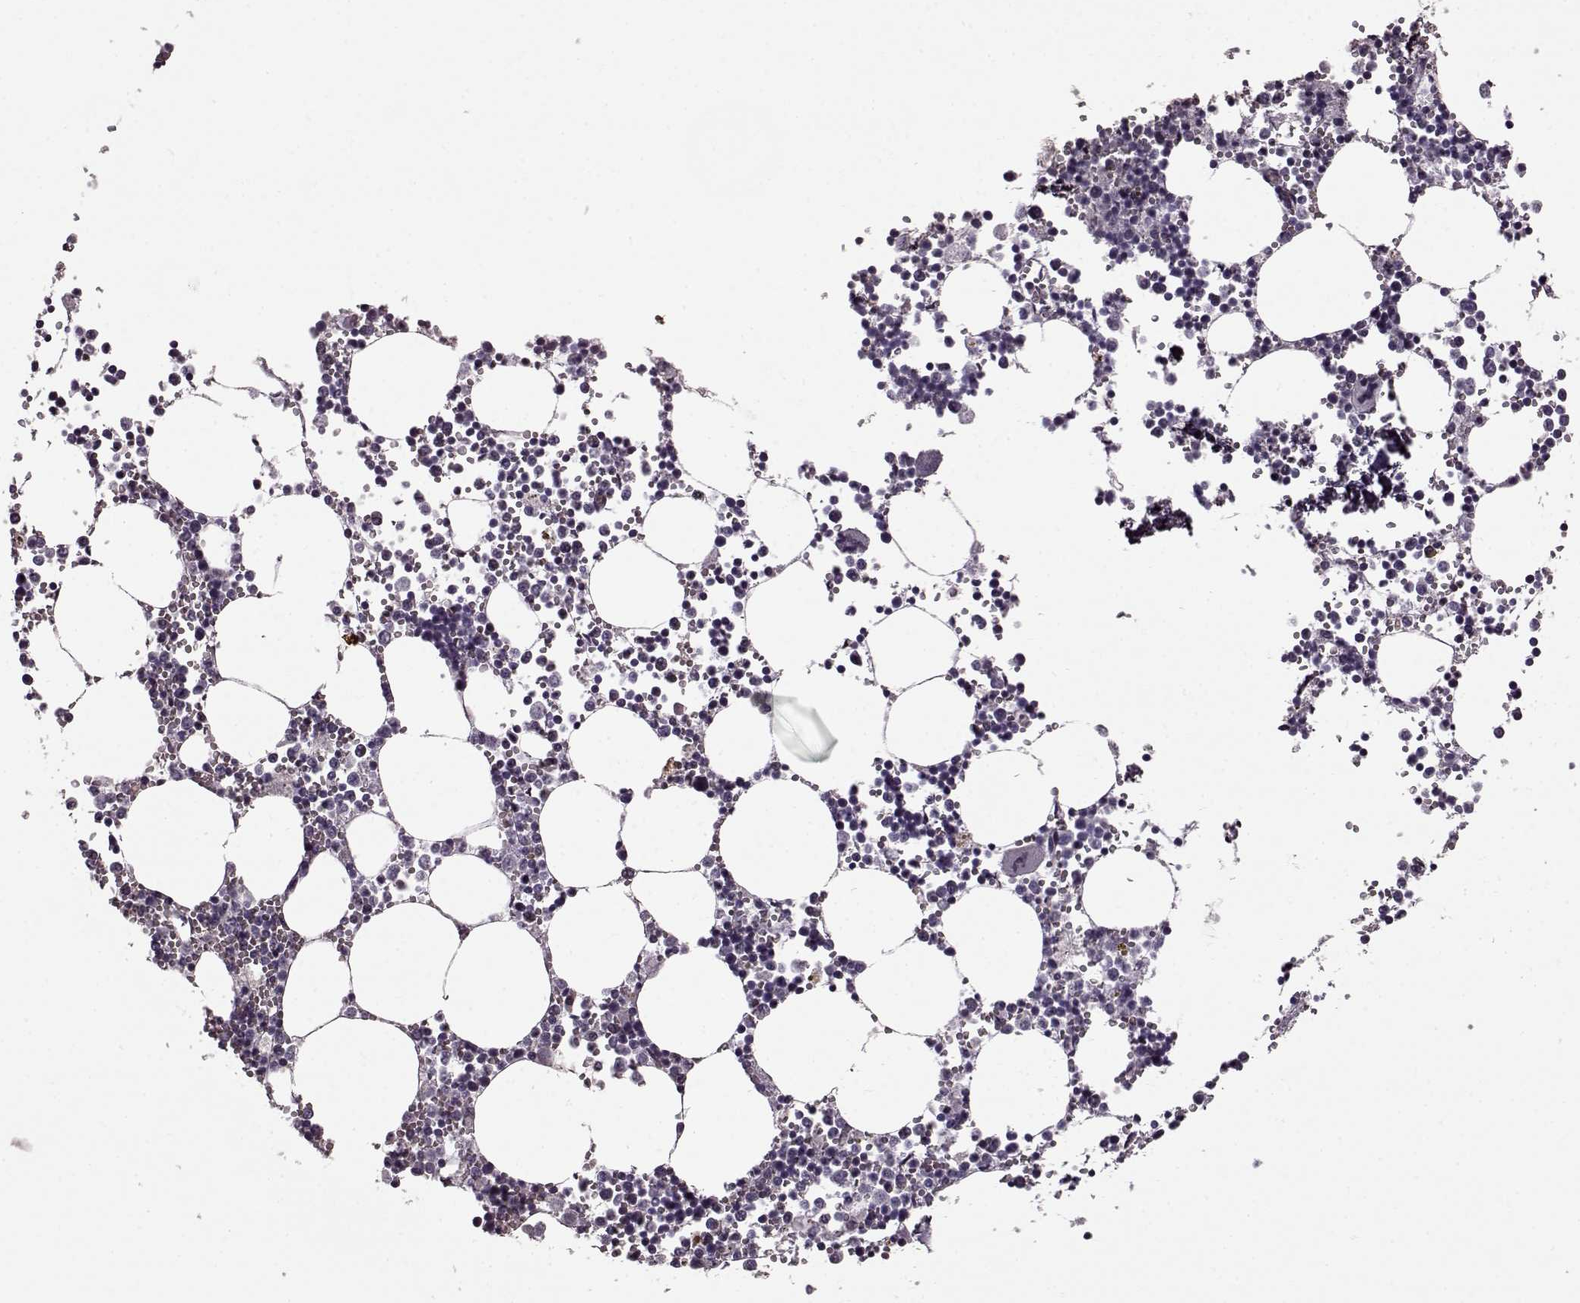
{"staining": {"intensity": "negative", "quantity": "none", "location": "none"}, "tissue": "bone marrow", "cell_type": "Hematopoietic cells", "image_type": "normal", "snomed": [{"axis": "morphology", "description": "Normal tissue, NOS"}, {"axis": "topography", "description": "Bone marrow"}], "caption": "Immunohistochemistry (IHC) micrograph of unremarkable bone marrow stained for a protein (brown), which reveals no staining in hematopoietic cells.", "gene": "STX1A", "patient": {"sex": "male", "age": 54}}